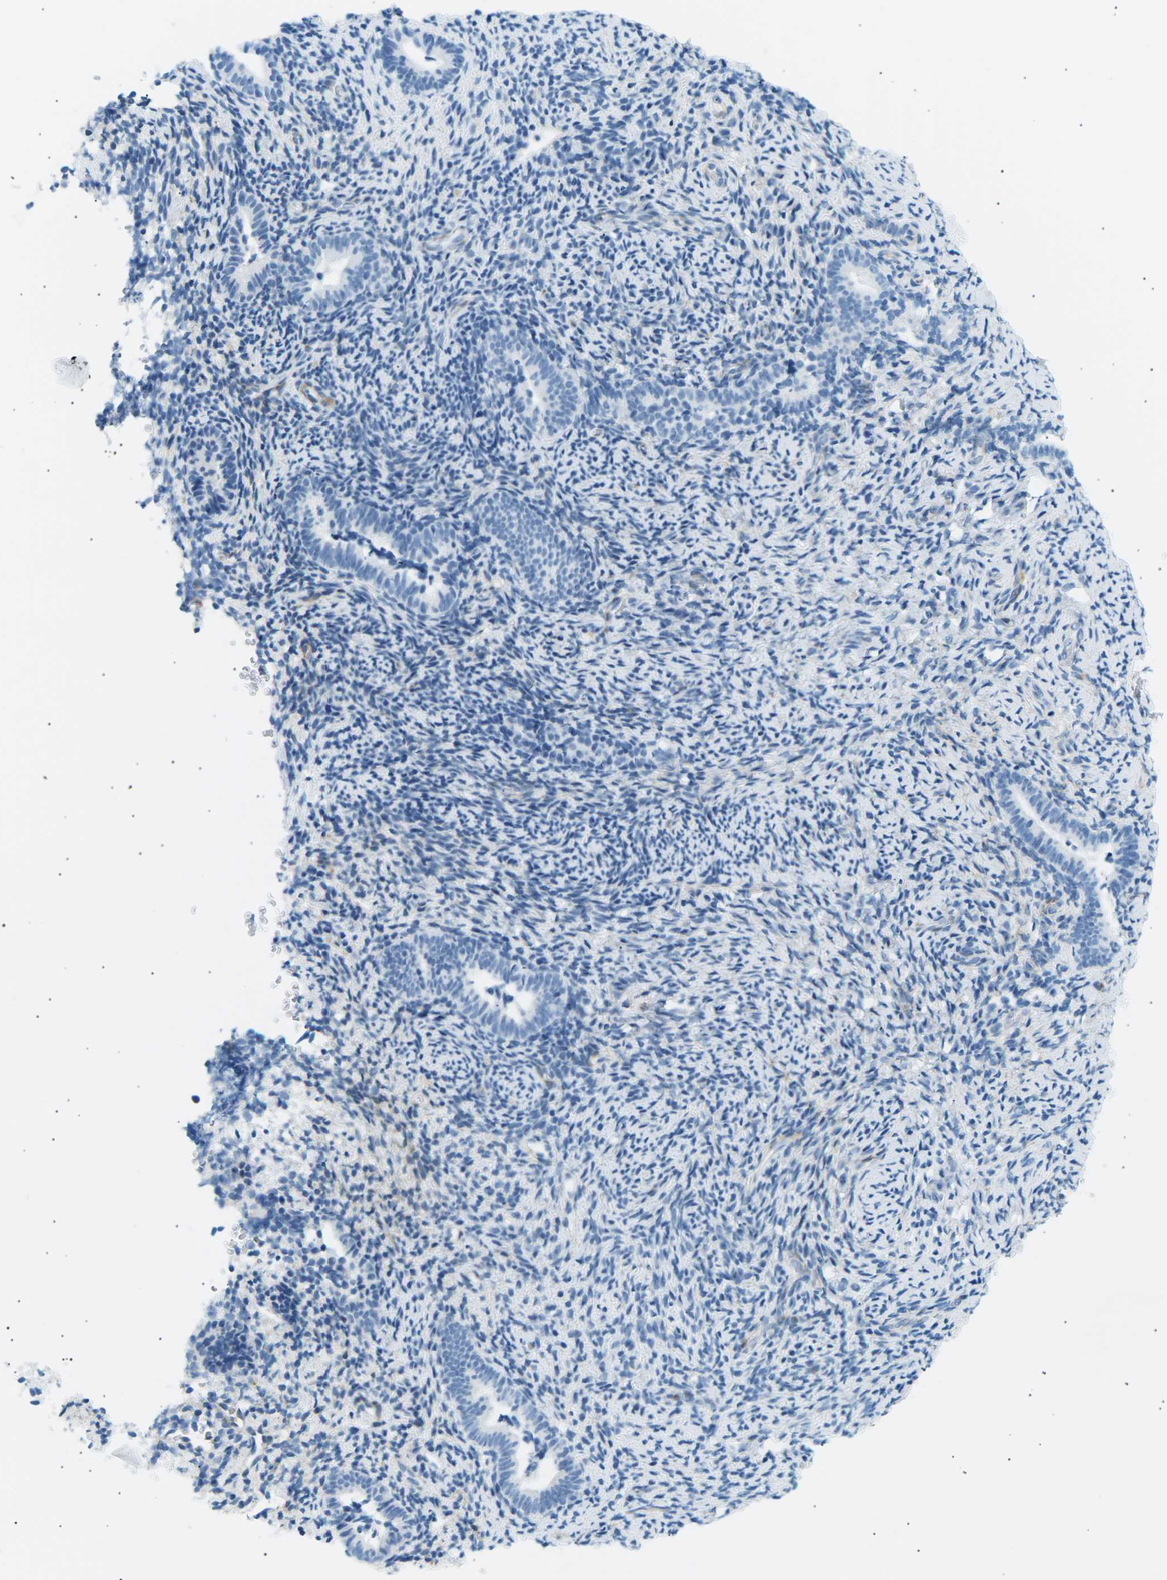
{"staining": {"intensity": "negative", "quantity": "none", "location": "none"}, "tissue": "endometrium", "cell_type": "Cells in endometrial stroma", "image_type": "normal", "snomed": [{"axis": "morphology", "description": "Normal tissue, NOS"}, {"axis": "topography", "description": "Endometrium"}], "caption": "Protein analysis of unremarkable endometrium reveals no significant staining in cells in endometrial stroma. Brightfield microscopy of immunohistochemistry (IHC) stained with DAB (brown) and hematoxylin (blue), captured at high magnification.", "gene": "SEPTIN5", "patient": {"sex": "female", "age": 51}}